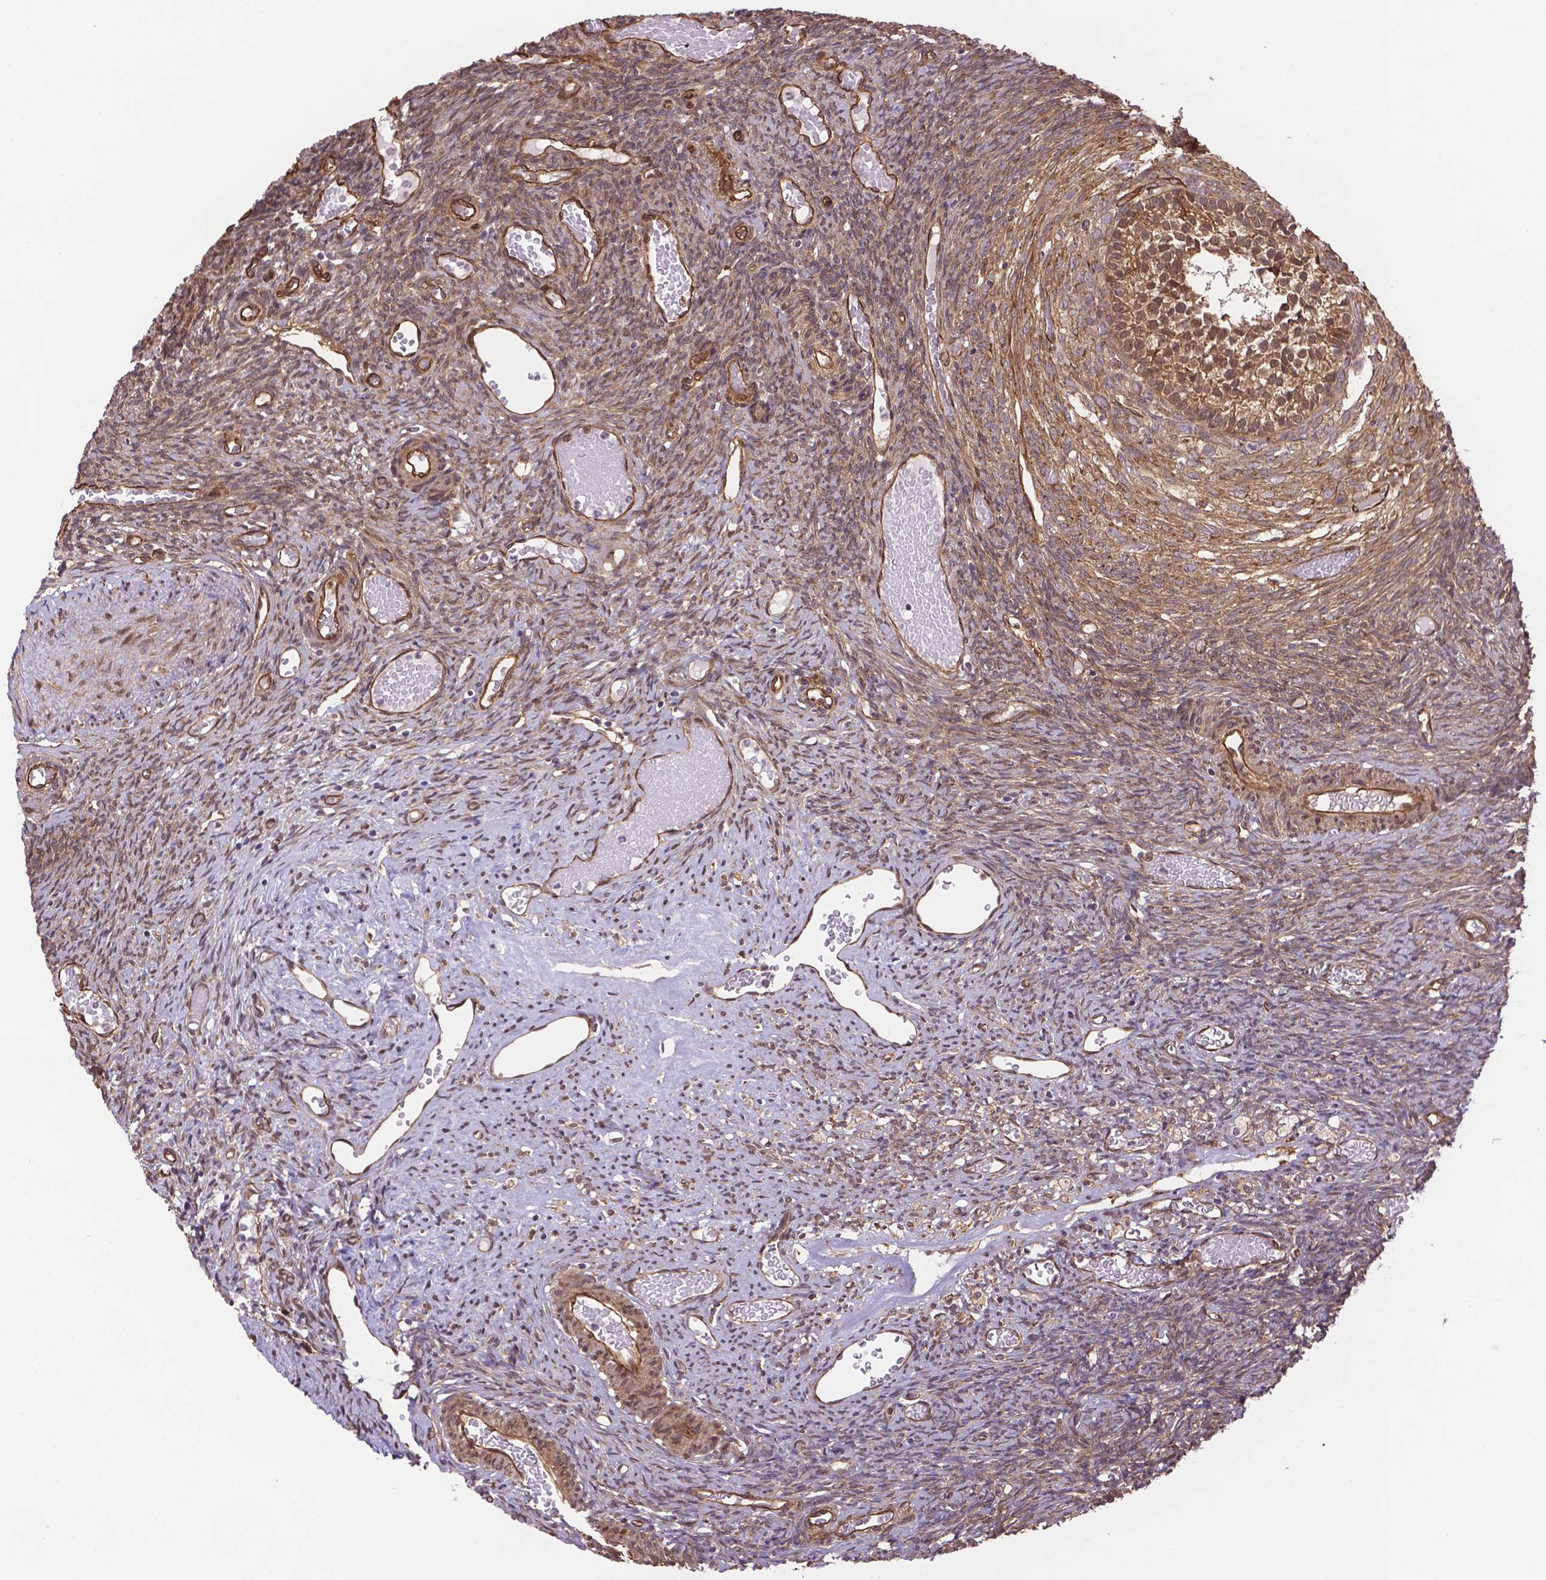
{"staining": {"intensity": "weak", "quantity": ">75%", "location": "cytoplasmic/membranous,nuclear"}, "tissue": "ovary", "cell_type": "Follicle cells", "image_type": "normal", "snomed": [{"axis": "morphology", "description": "Normal tissue, NOS"}, {"axis": "topography", "description": "Ovary"}], "caption": "Brown immunohistochemical staining in unremarkable ovary demonstrates weak cytoplasmic/membranous,nuclear staining in about >75% of follicle cells.", "gene": "YAP1", "patient": {"sex": "female", "age": 39}}